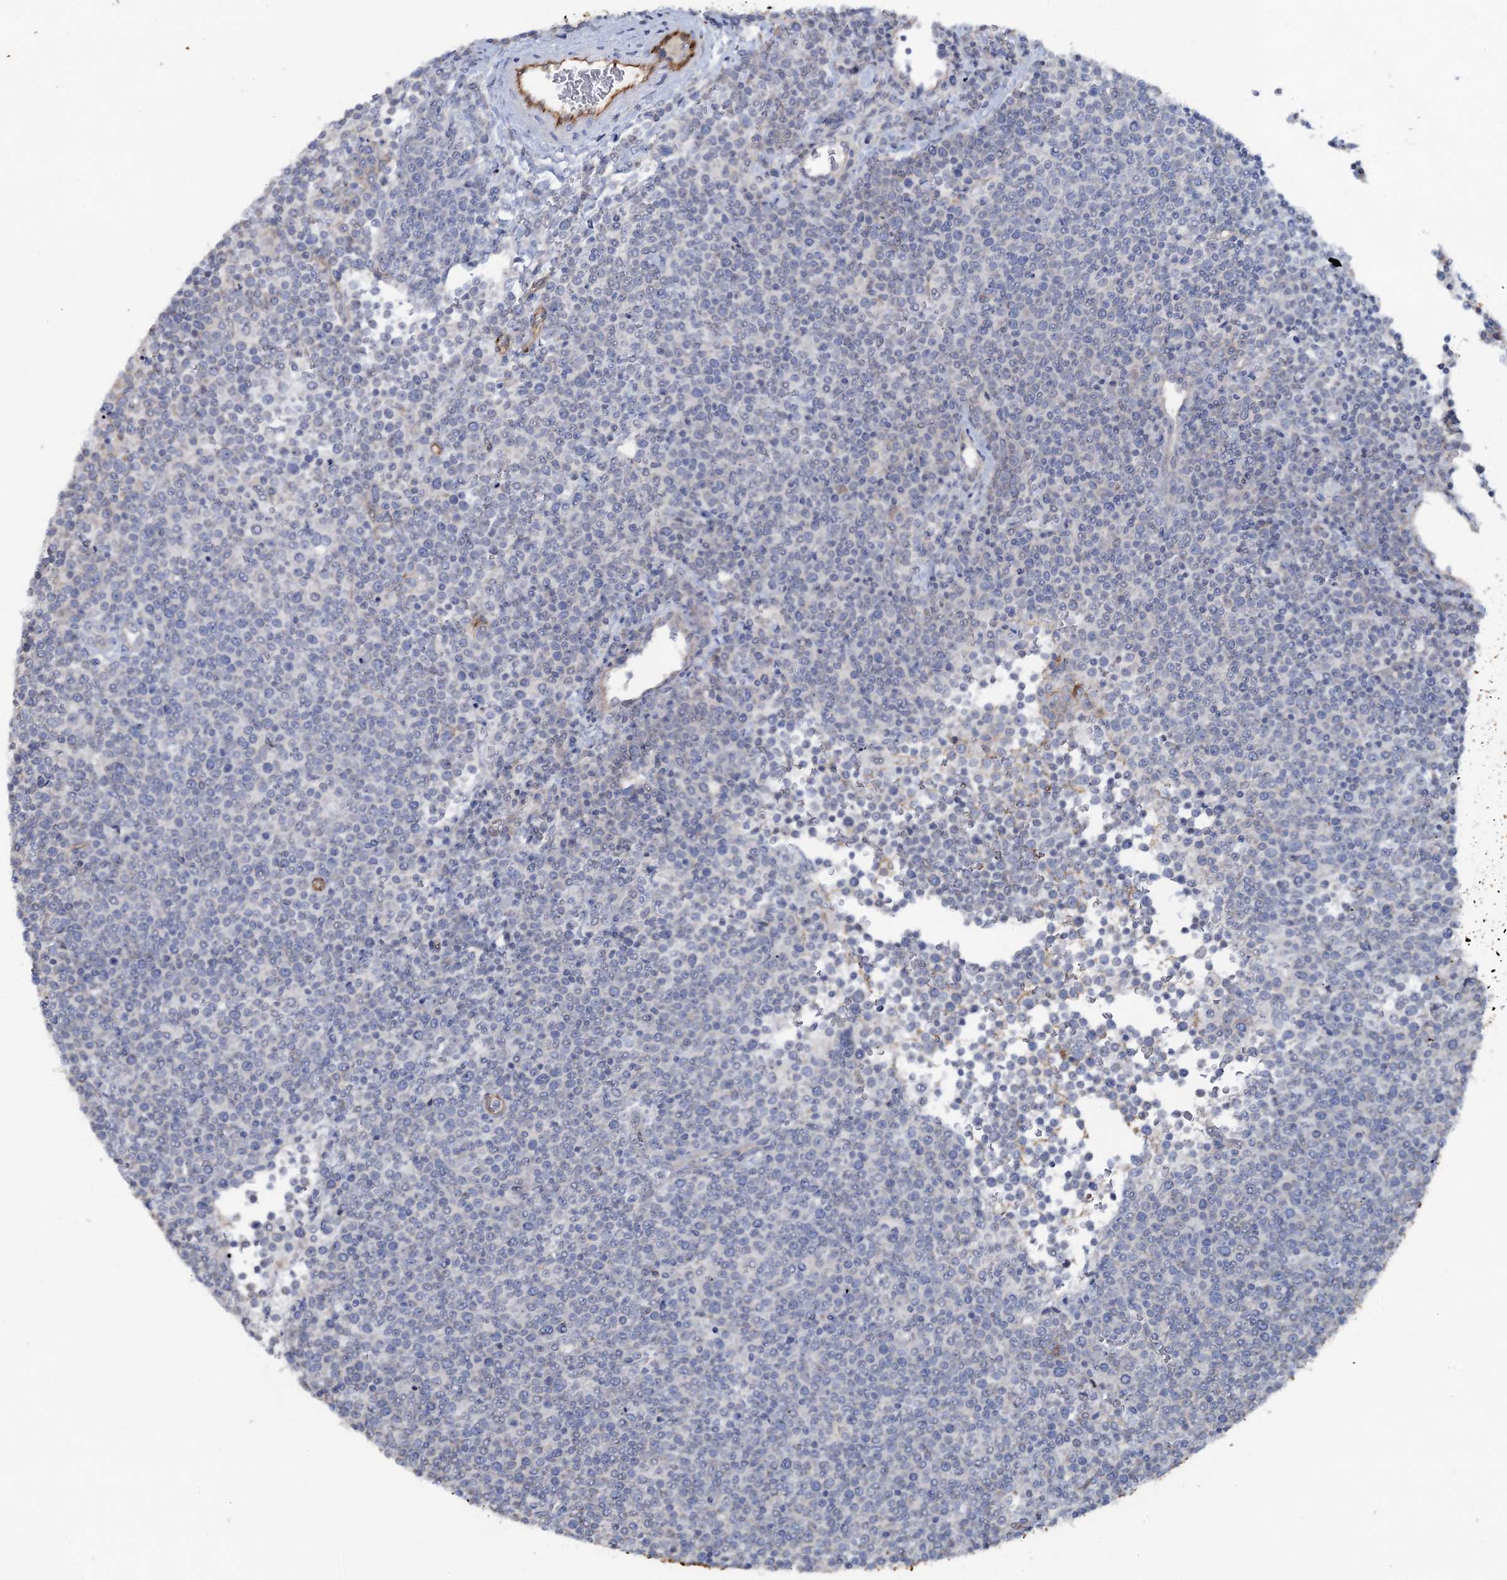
{"staining": {"intensity": "negative", "quantity": "none", "location": "none"}, "tissue": "lymphoma", "cell_type": "Tumor cells", "image_type": "cancer", "snomed": [{"axis": "morphology", "description": "Malignant lymphoma, non-Hodgkin's type, High grade"}, {"axis": "topography", "description": "Lymph node"}], "caption": "Immunohistochemistry (IHC) histopathology image of neoplastic tissue: malignant lymphoma, non-Hodgkin's type (high-grade) stained with DAB displays no significant protein staining in tumor cells. The staining was performed using DAB to visualize the protein expression in brown, while the nuclei were stained in blue with hematoxylin (Magnification: 20x).", "gene": "PLLP", "patient": {"sex": "male", "age": 61}}